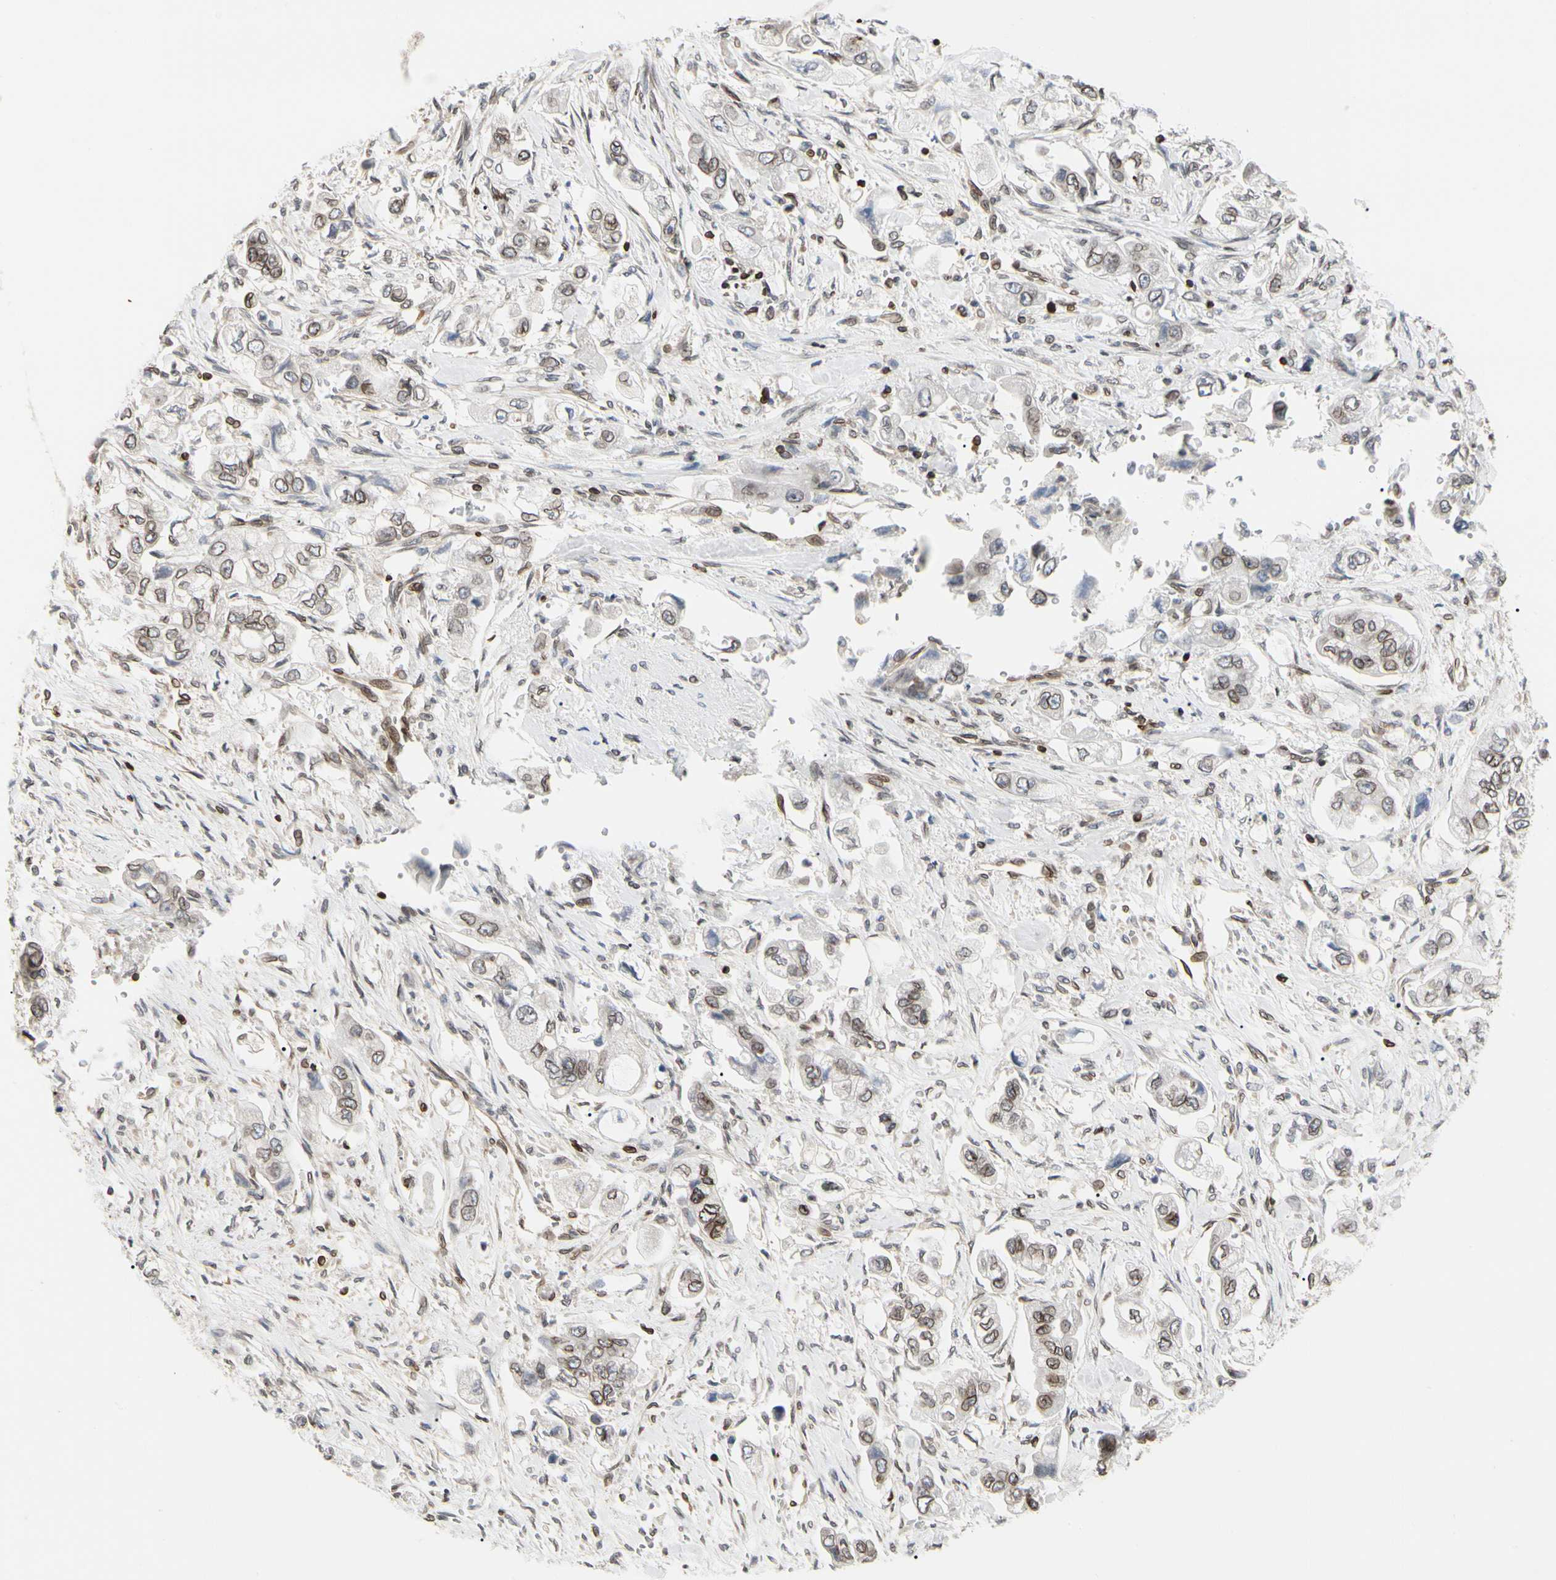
{"staining": {"intensity": "weak", "quantity": ">75%", "location": "cytoplasmic/membranous,nuclear"}, "tissue": "stomach cancer", "cell_type": "Tumor cells", "image_type": "cancer", "snomed": [{"axis": "morphology", "description": "Adenocarcinoma, NOS"}, {"axis": "topography", "description": "Stomach"}], "caption": "Stomach cancer tissue demonstrates weak cytoplasmic/membranous and nuclear expression in about >75% of tumor cells, visualized by immunohistochemistry.", "gene": "TMPO", "patient": {"sex": "male", "age": 62}}